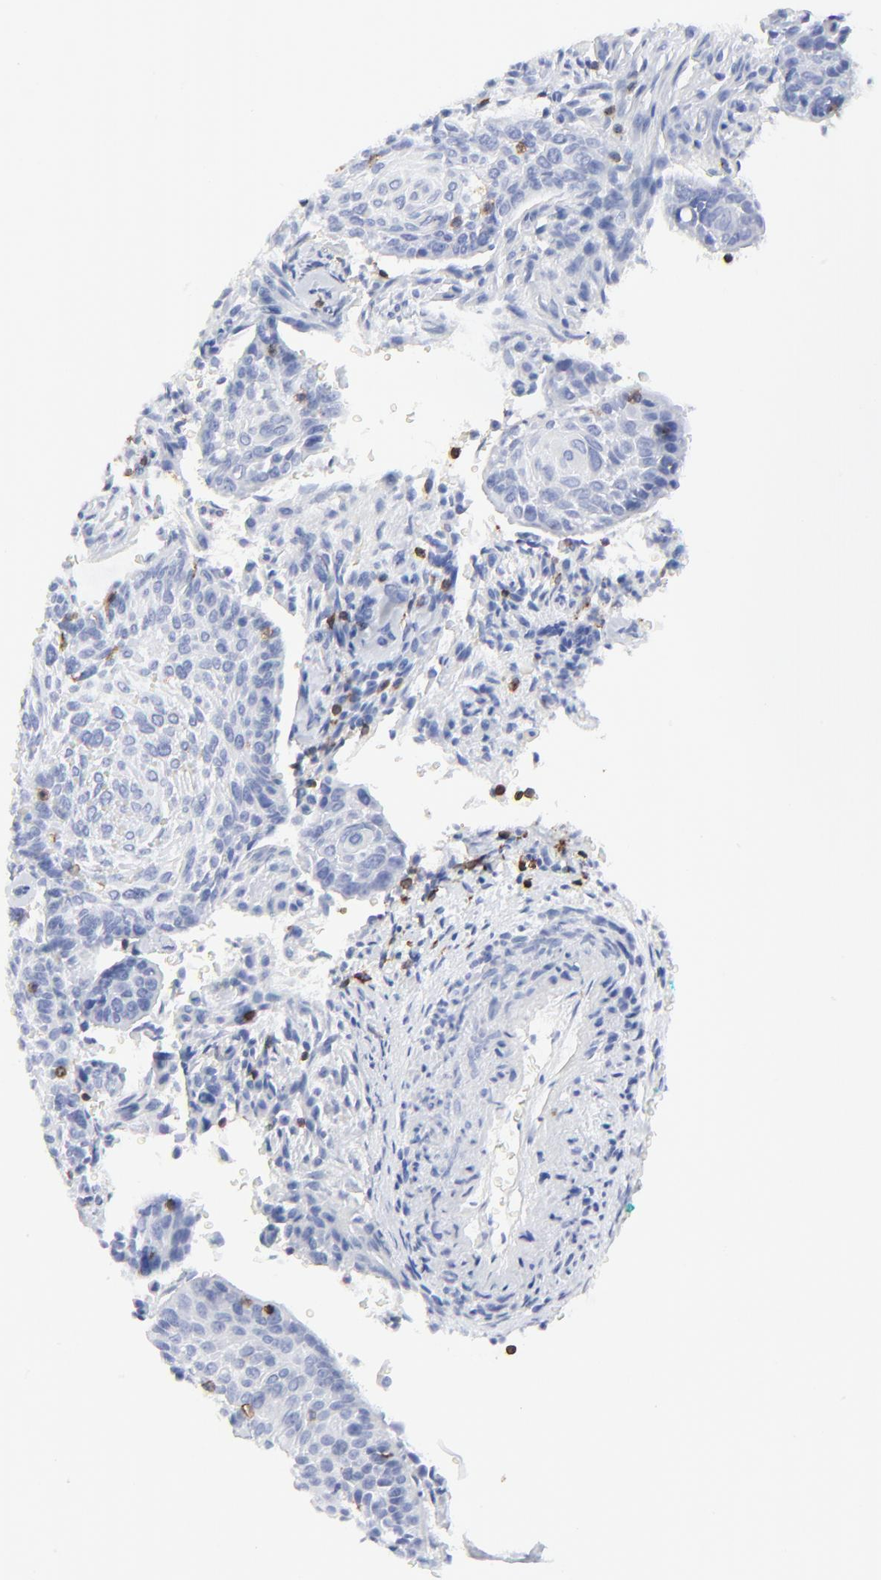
{"staining": {"intensity": "negative", "quantity": "none", "location": "none"}, "tissue": "cervical cancer", "cell_type": "Tumor cells", "image_type": "cancer", "snomed": [{"axis": "morphology", "description": "Squamous cell carcinoma, NOS"}, {"axis": "topography", "description": "Cervix"}], "caption": "Tumor cells show no significant protein staining in squamous cell carcinoma (cervical). (DAB immunohistochemistry (IHC) with hematoxylin counter stain).", "gene": "LCK", "patient": {"sex": "female", "age": 33}}